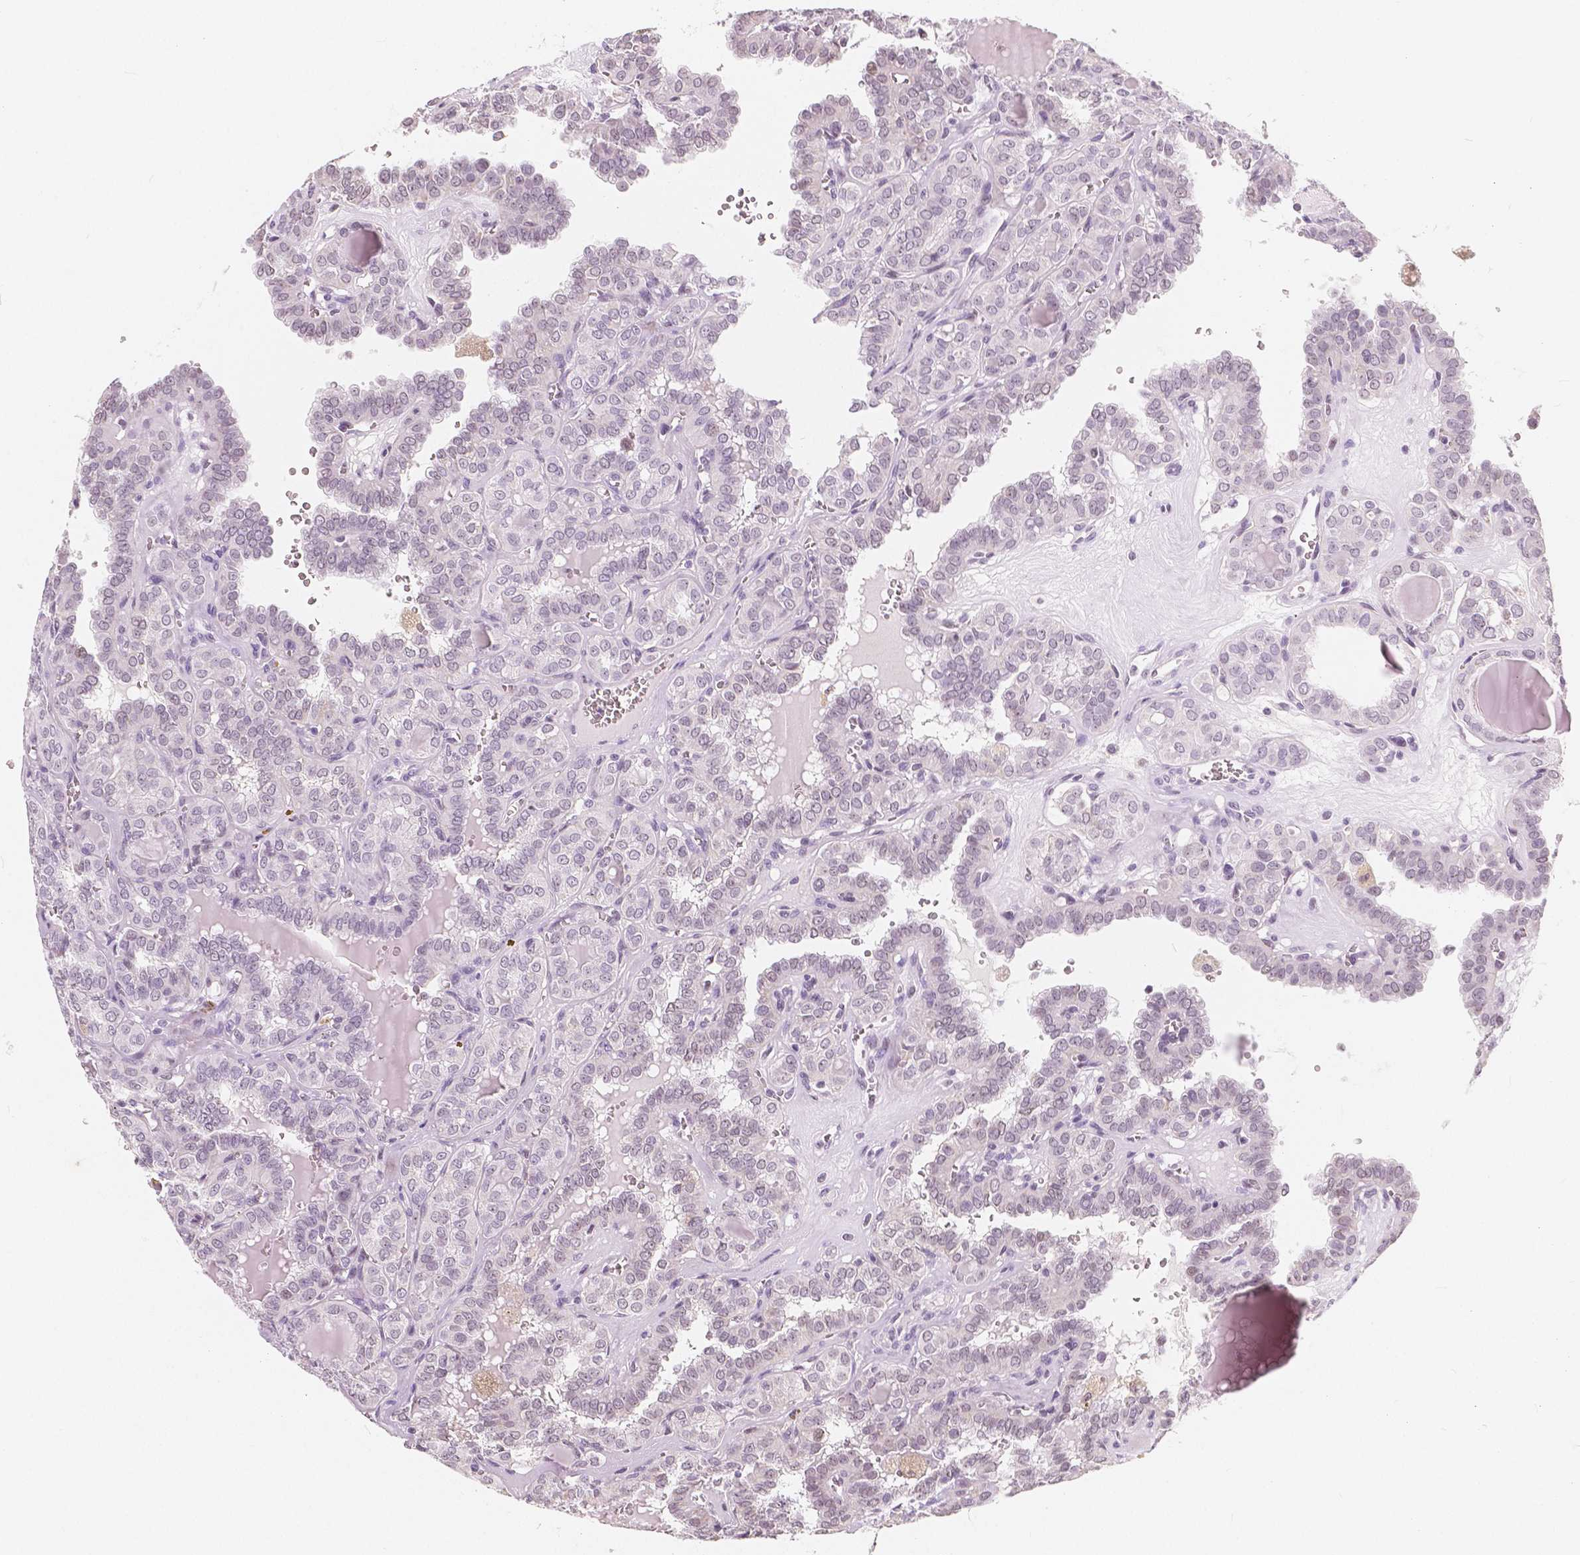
{"staining": {"intensity": "negative", "quantity": "none", "location": "none"}, "tissue": "thyroid cancer", "cell_type": "Tumor cells", "image_type": "cancer", "snomed": [{"axis": "morphology", "description": "Papillary adenocarcinoma, NOS"}, {"axis": "topography", "description": "Thyroid gland"}], "caption": "Immunohistochemistry (IHC) histopathology image of neoplastic tissue: thyroid papillary adenocarcinoma stained with DAB exhibits no significant protein positivity in tumor cells. The staining is performed using DAB brown chromogen with nuclei counter-stained in using hematoxylin.", "gene": "NOLC1", "patient": {"sex": "female", "age": 41}}